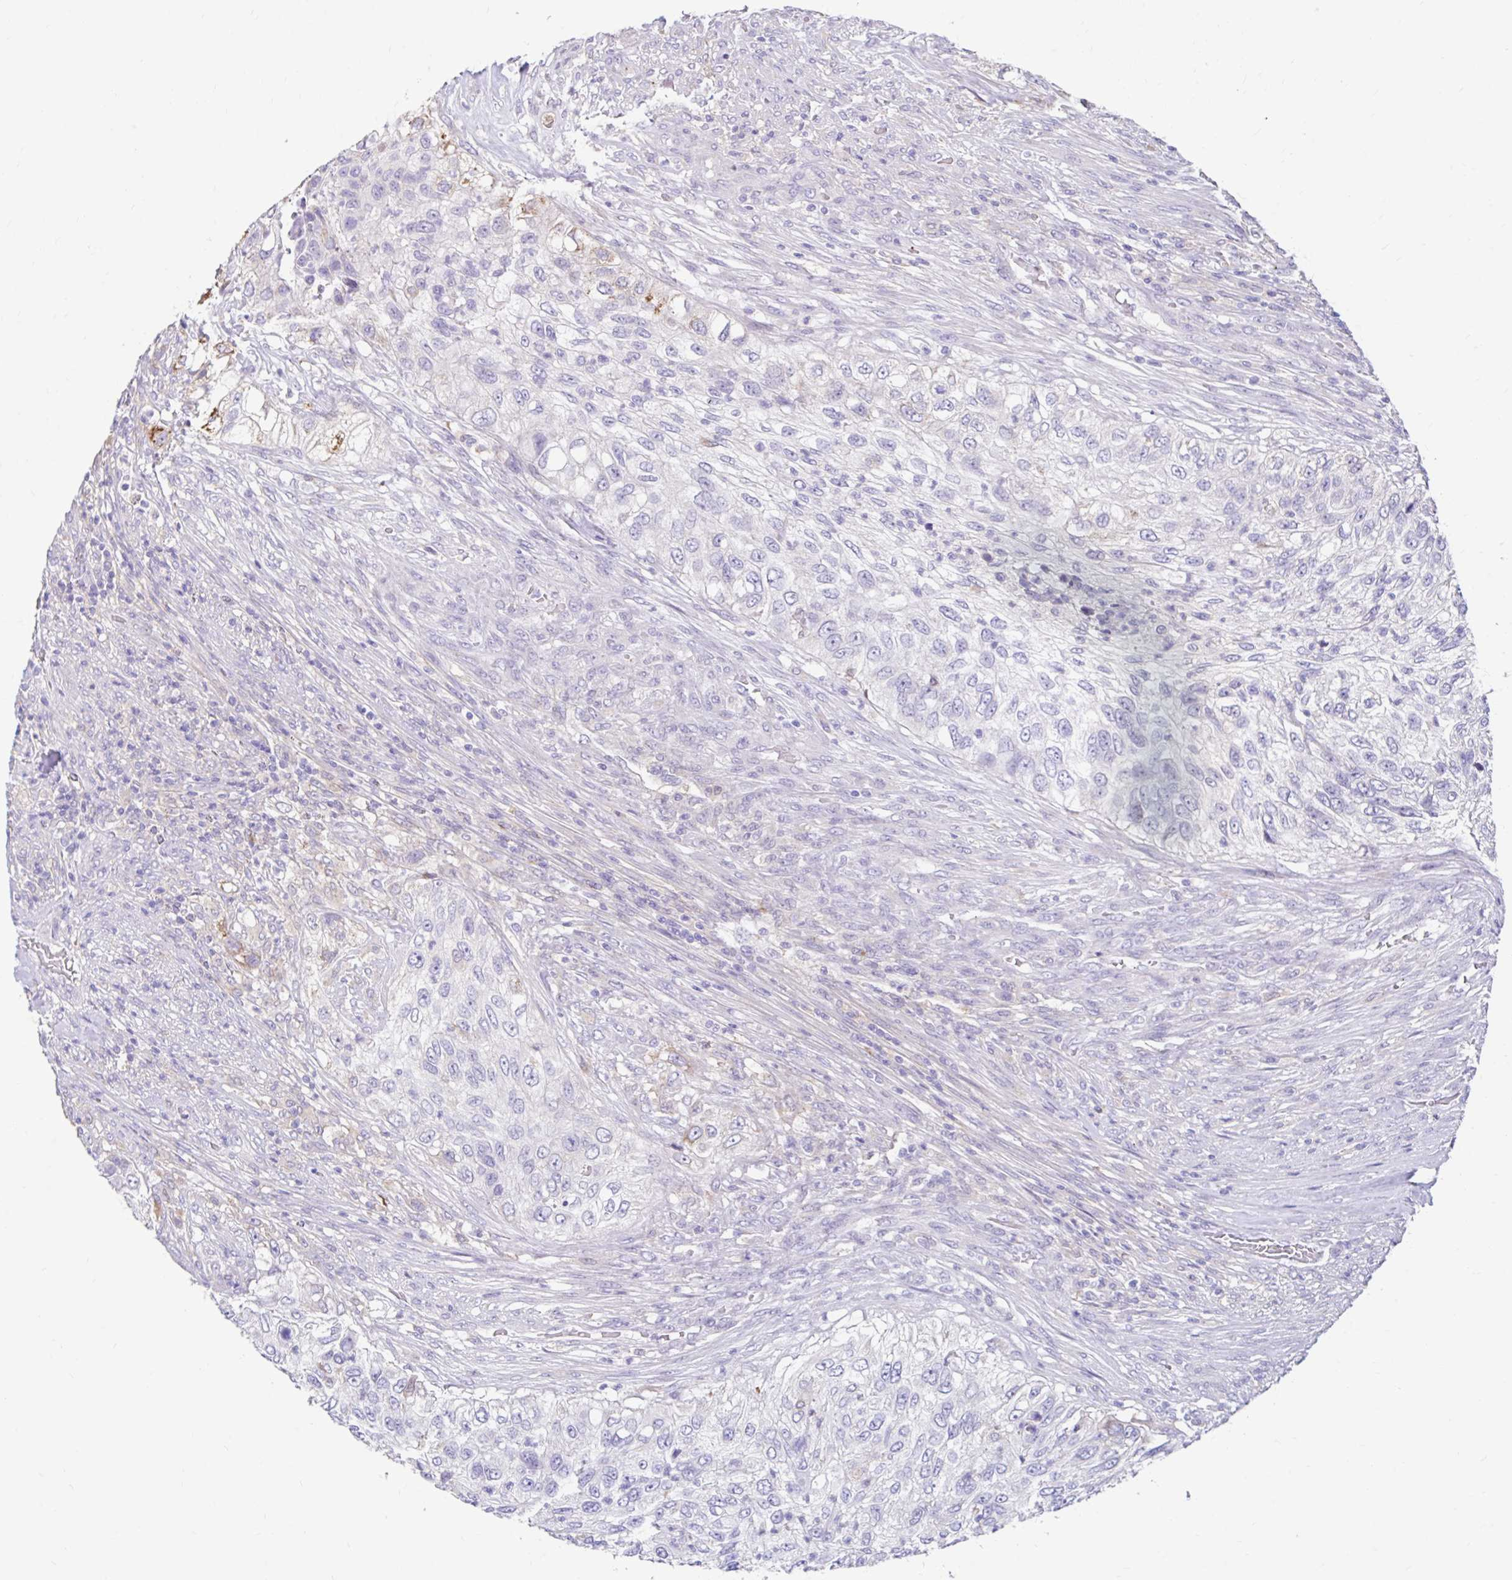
{"staining": {"intensity": "negative", "quantity": "none", "location": "none"}, "tissue": "urothelial cancer", "cell_type": "Tumor cells", "image_type": "cancer", "snomed": [{"axis": "morphology", "description": "Urothelial carcinoma, High grade"}, {"axis": "topography", "description": "Urinary bladder"}], "caption": "Protein analysis of high-grade urothelial carcinoma exhibits no significant expression in tumor cells.", "gene": "ZNF33A", "patient": {"sex": "female", "age": 60}}